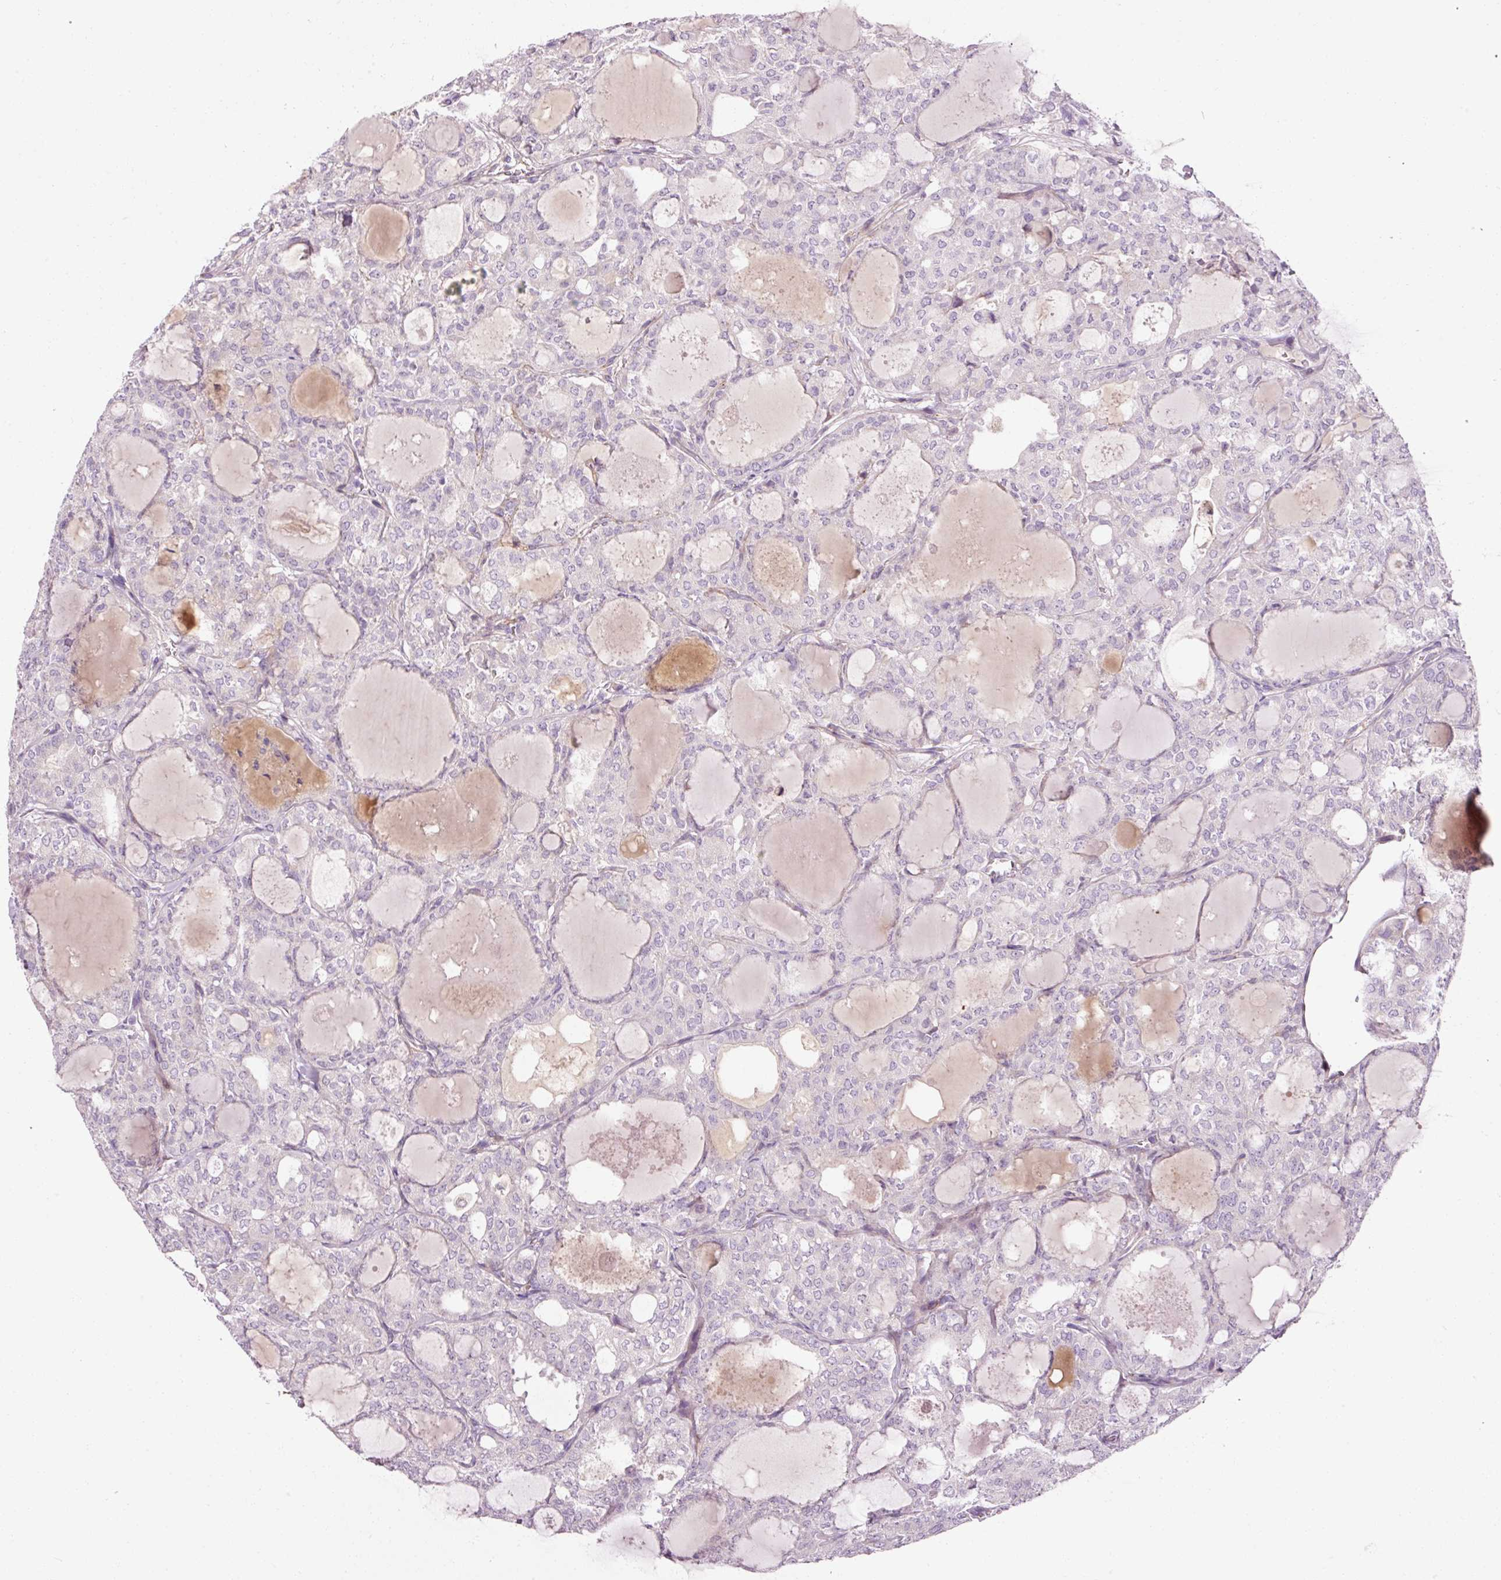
{"staining": {"intensity": "negative", "quantity": "none", "location": "none"}, "tissue": "thyroid cancer", "cell_type": "Tumor cells", "image_type": "cancer", "snomed": [{"axis": "morphology", "description": "Follicular adenoma carcinoma, NOS"}, {"axis": "topography", "description": "Thyroid gland"}], "caption": "IHC of follicular adenoma carcinoma (thyroid) displays no positivity in tumor cells.", "gene": "ANKRD20A1", "patient": {"sex": "male", "age": 75}}